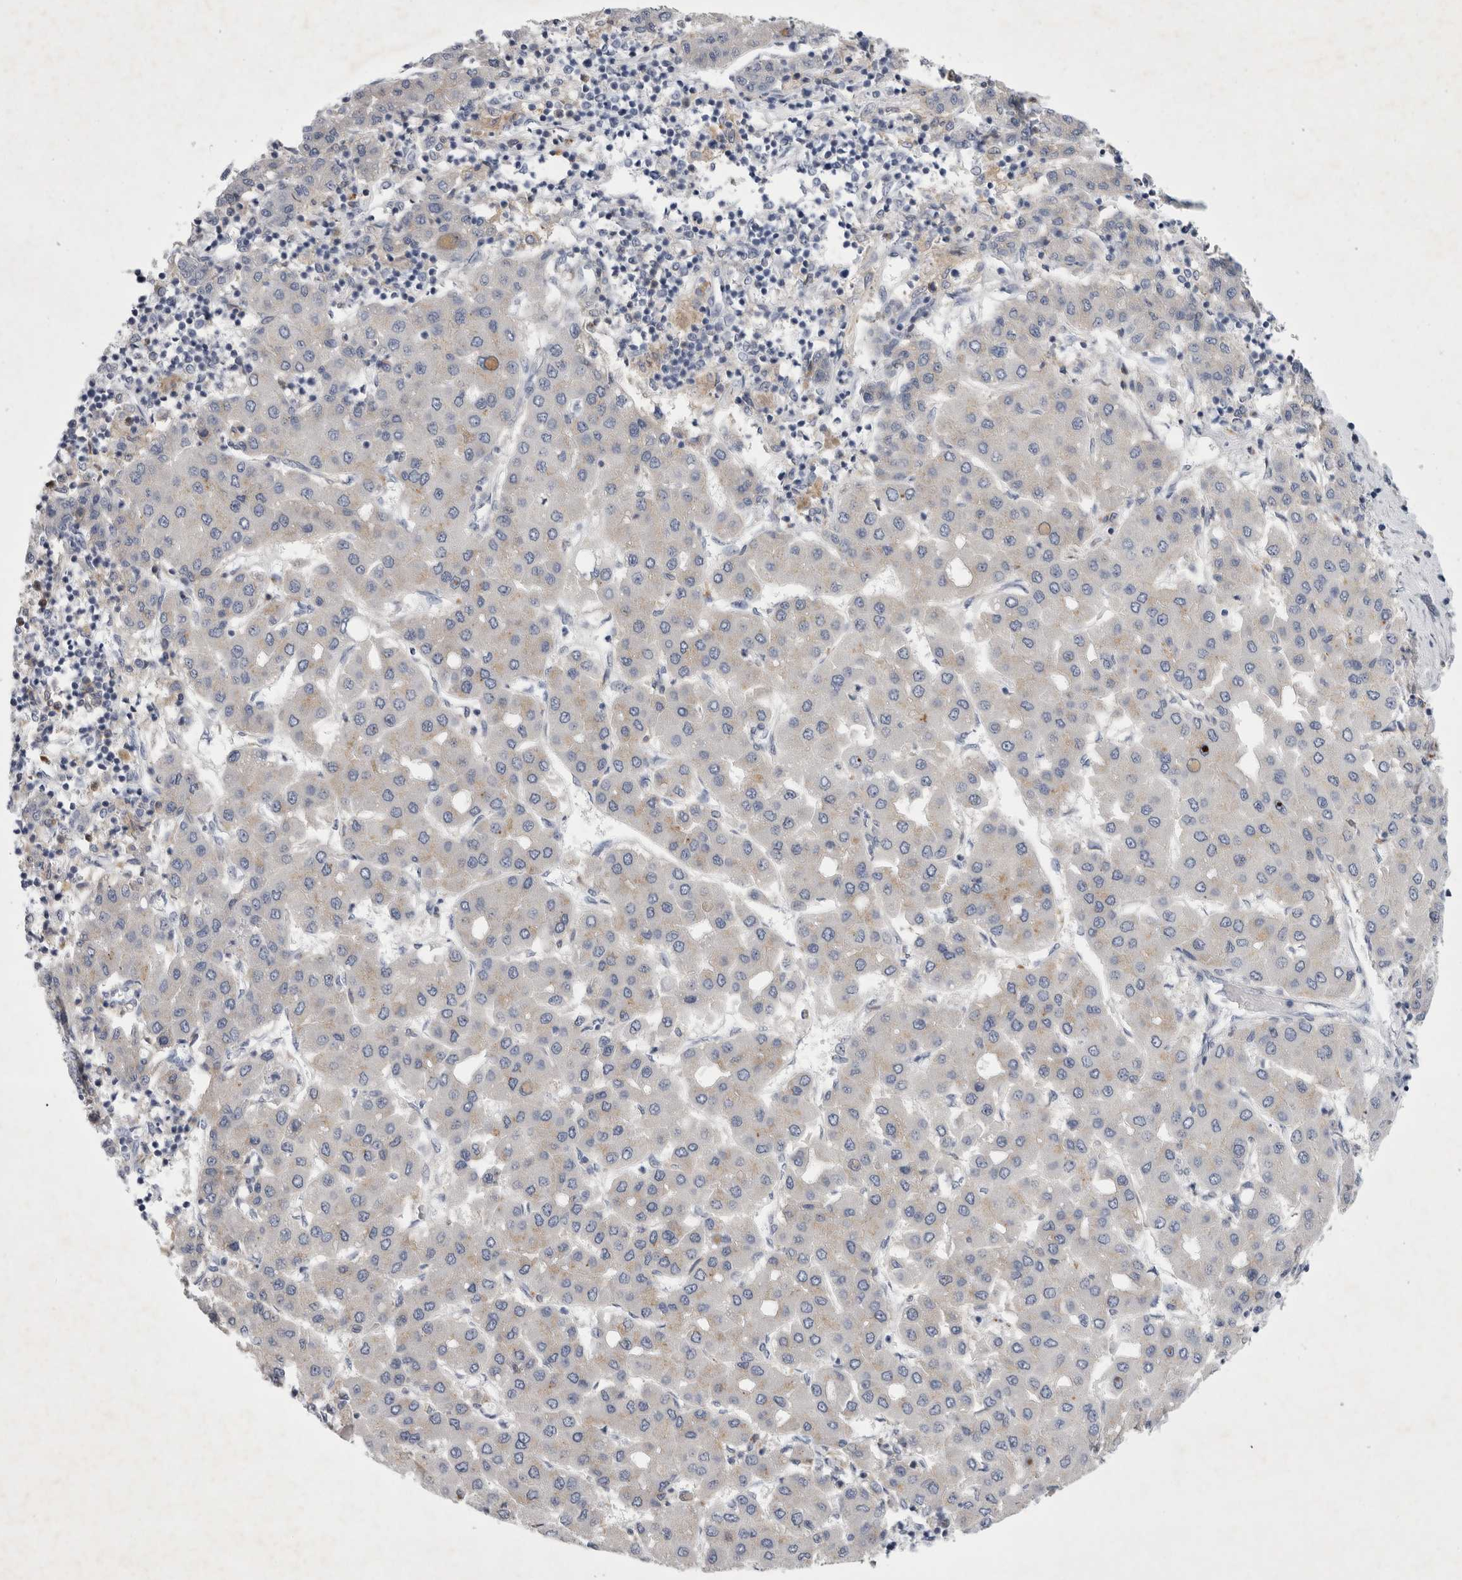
{"staining": {"intensity": "negative", "quantity": "none", "location": "none"}, "tissue": "liver cancer", "cell_type": "Tumor cells", "image_type": "cancer", "snomed": [{"axis": "morphology", "description": "Carcinoma, Hepatocellular, NOS"}, {"axis": "topography", "description": "Liver"}], "caption": "A high-resolution micrograph shows immunohistochemistry staining of liver cancer (hepatocellular carcinoma), which displays no significant positivity in tumor cells.", "gene": "SIGLEC10", "patient": {"sex": "male", "age": 65}}